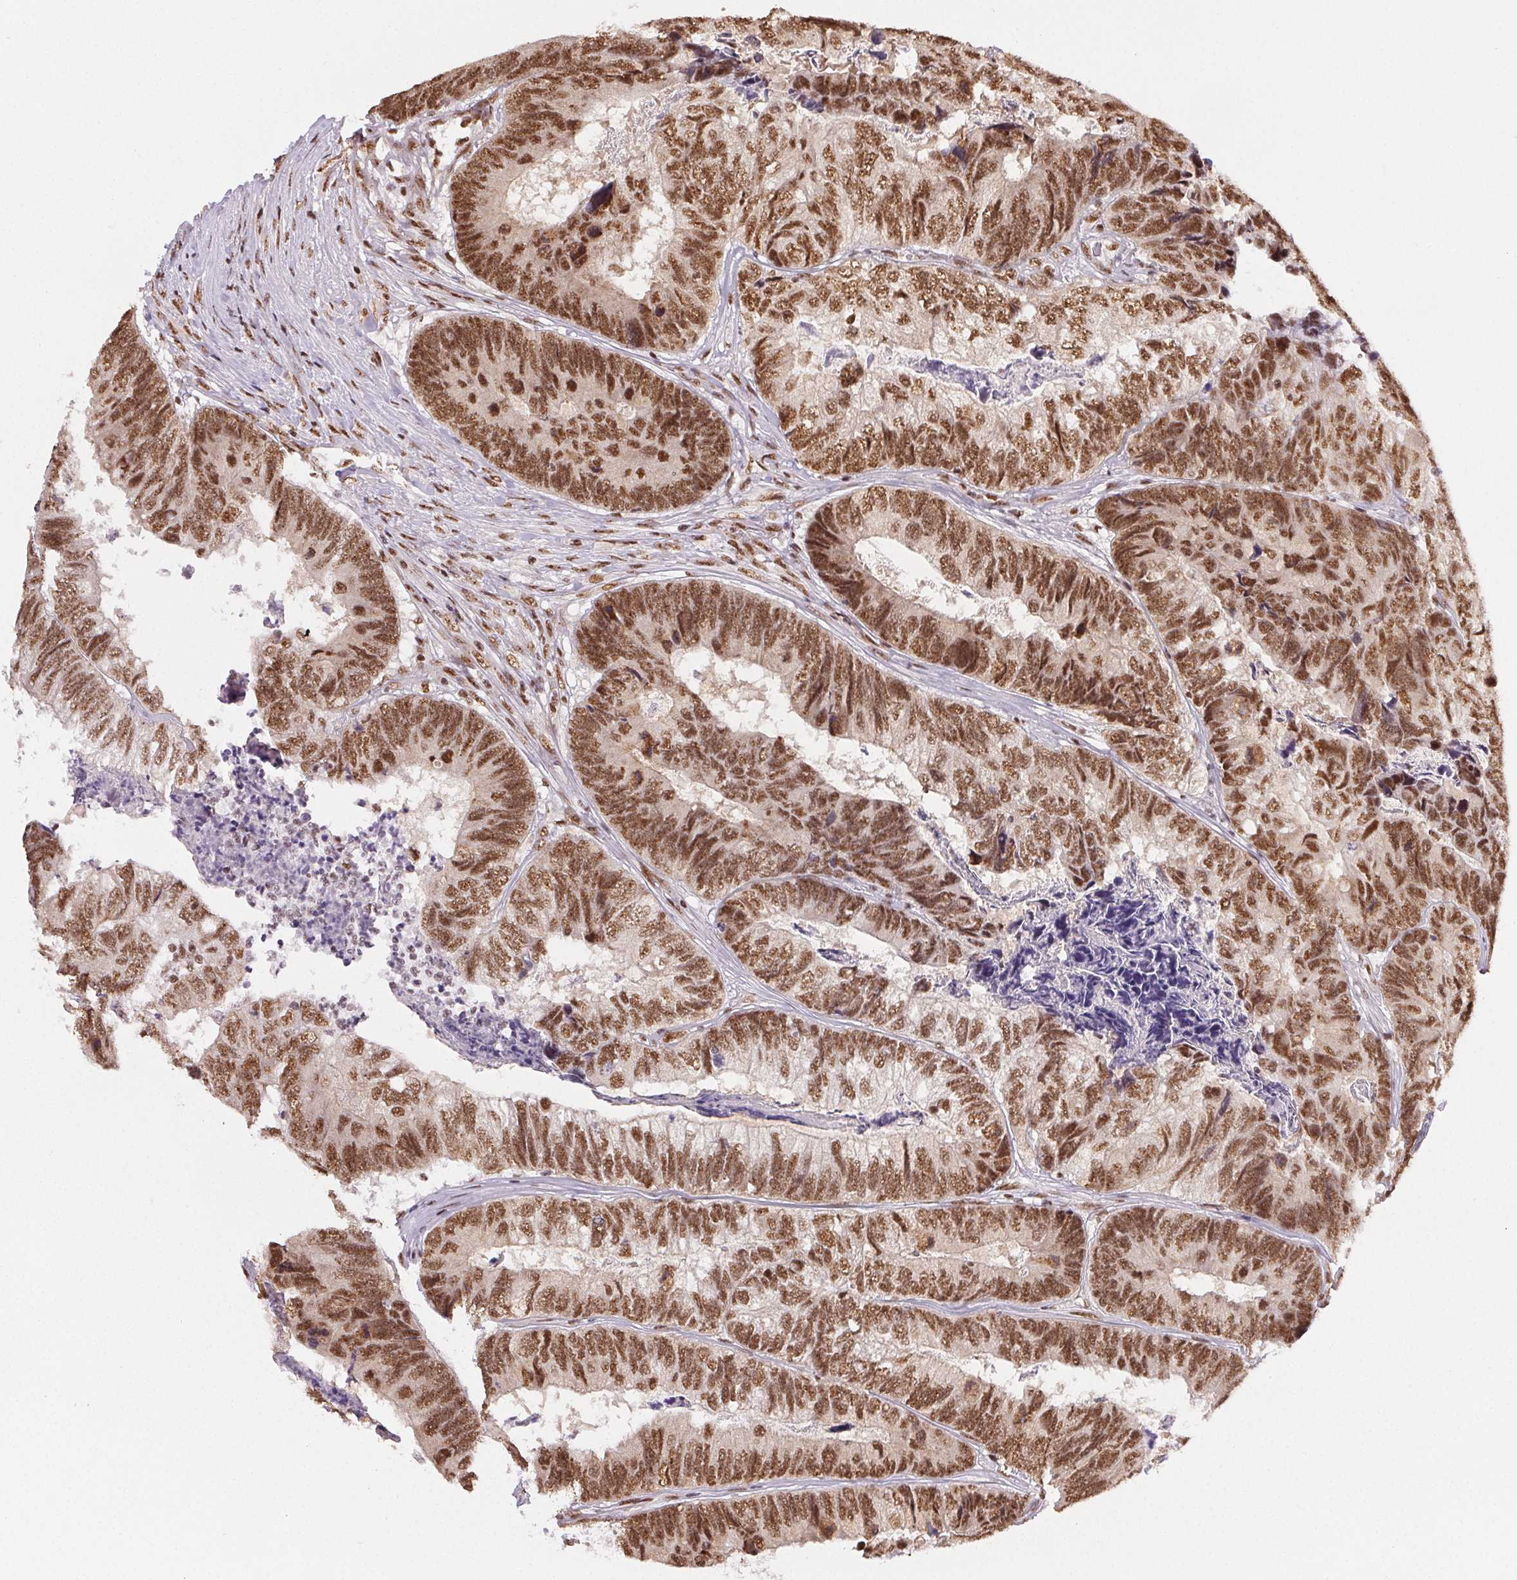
{"staining": {"intensity": "moderate", "quantity": ">75%", "location": "nuclear"}, "tissue": "colorectal cancer", "cell_type": "Tumor cells", "image_type": "cancer", "snomed": [{"axis": "morphology", "description": "Adenocarcinoma, NOS"}, {"axis": "topography", "description": "Colon"}], "caption": "Protein positivity by immunohistochemistry (IHC) shows moderate nuclear expression in approximately >75% of tumor cells in colorectal cancer. (IHC, brightfield microscopy, high magnification).", "gene": "IK", "patient": {"sex": "female", "age": 67}}